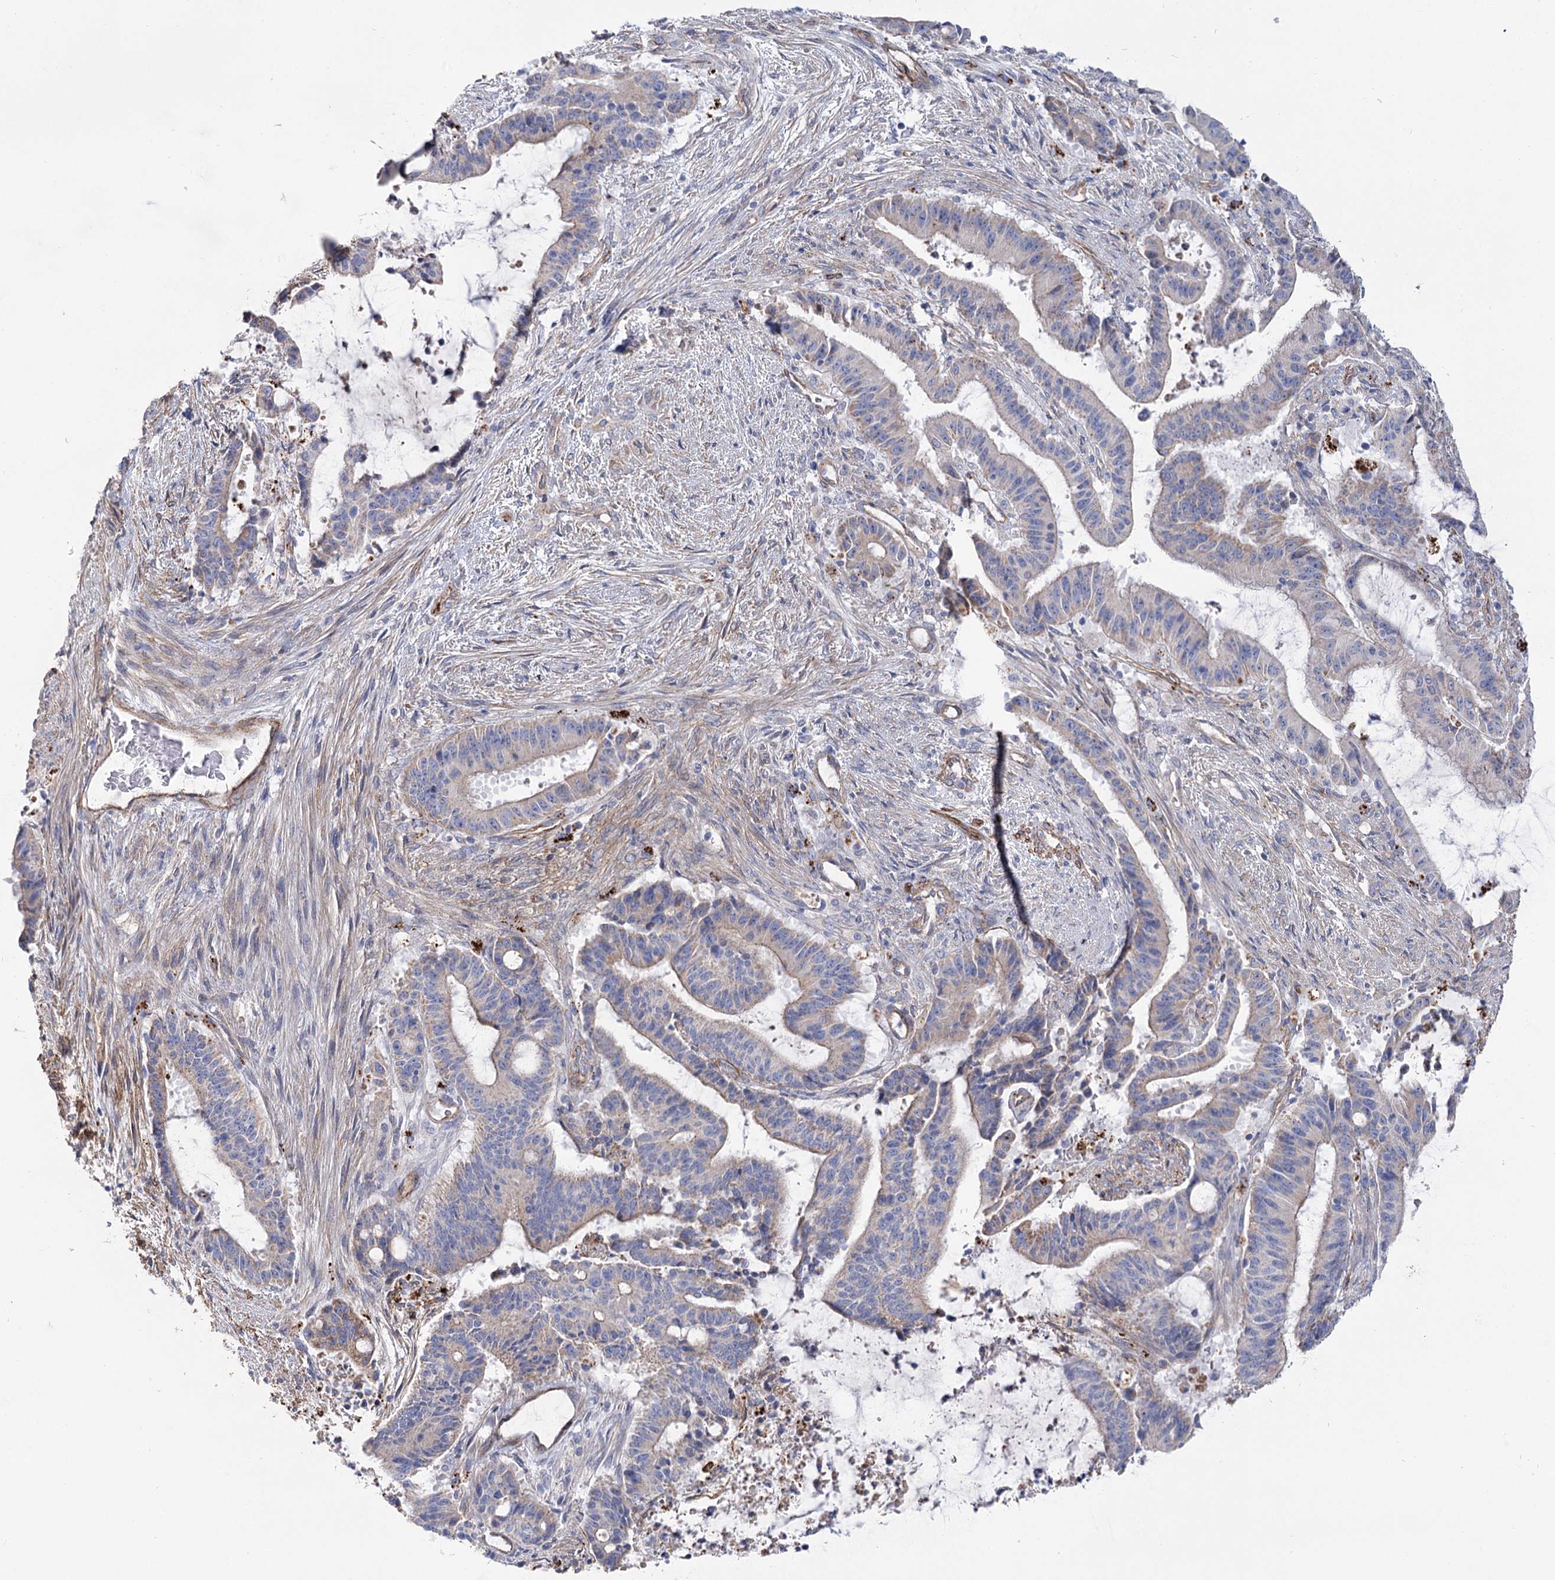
{"staining": {"intensity": "negative", "quantity": "none", "location": "none"}, "tissue": "liver cancer", "cell_type": "Tumor cells", "image_type": "cancer", "snomed": [{"axis": "morphology", "description": "Normal tissue, NOS"}, {"axis": "morphology", "description": "Cholangiocarcinoma"}, {"axis": "topography", "description": "Liver"}, {"axis": "topography", "description": "Peripheral nerve tissue"}], "caption": "A micrograph of liver cholangiocarcinoma stained for a protein exhibits no brown staining in tumor cells. The staining is performed using DAB (3,3'-diaminobenzidine) brown chromogen with nuclei counter-stained in using hematoxylin.", "gene": "TMEM164", "patient": {"sex": "female", "age": 73}}